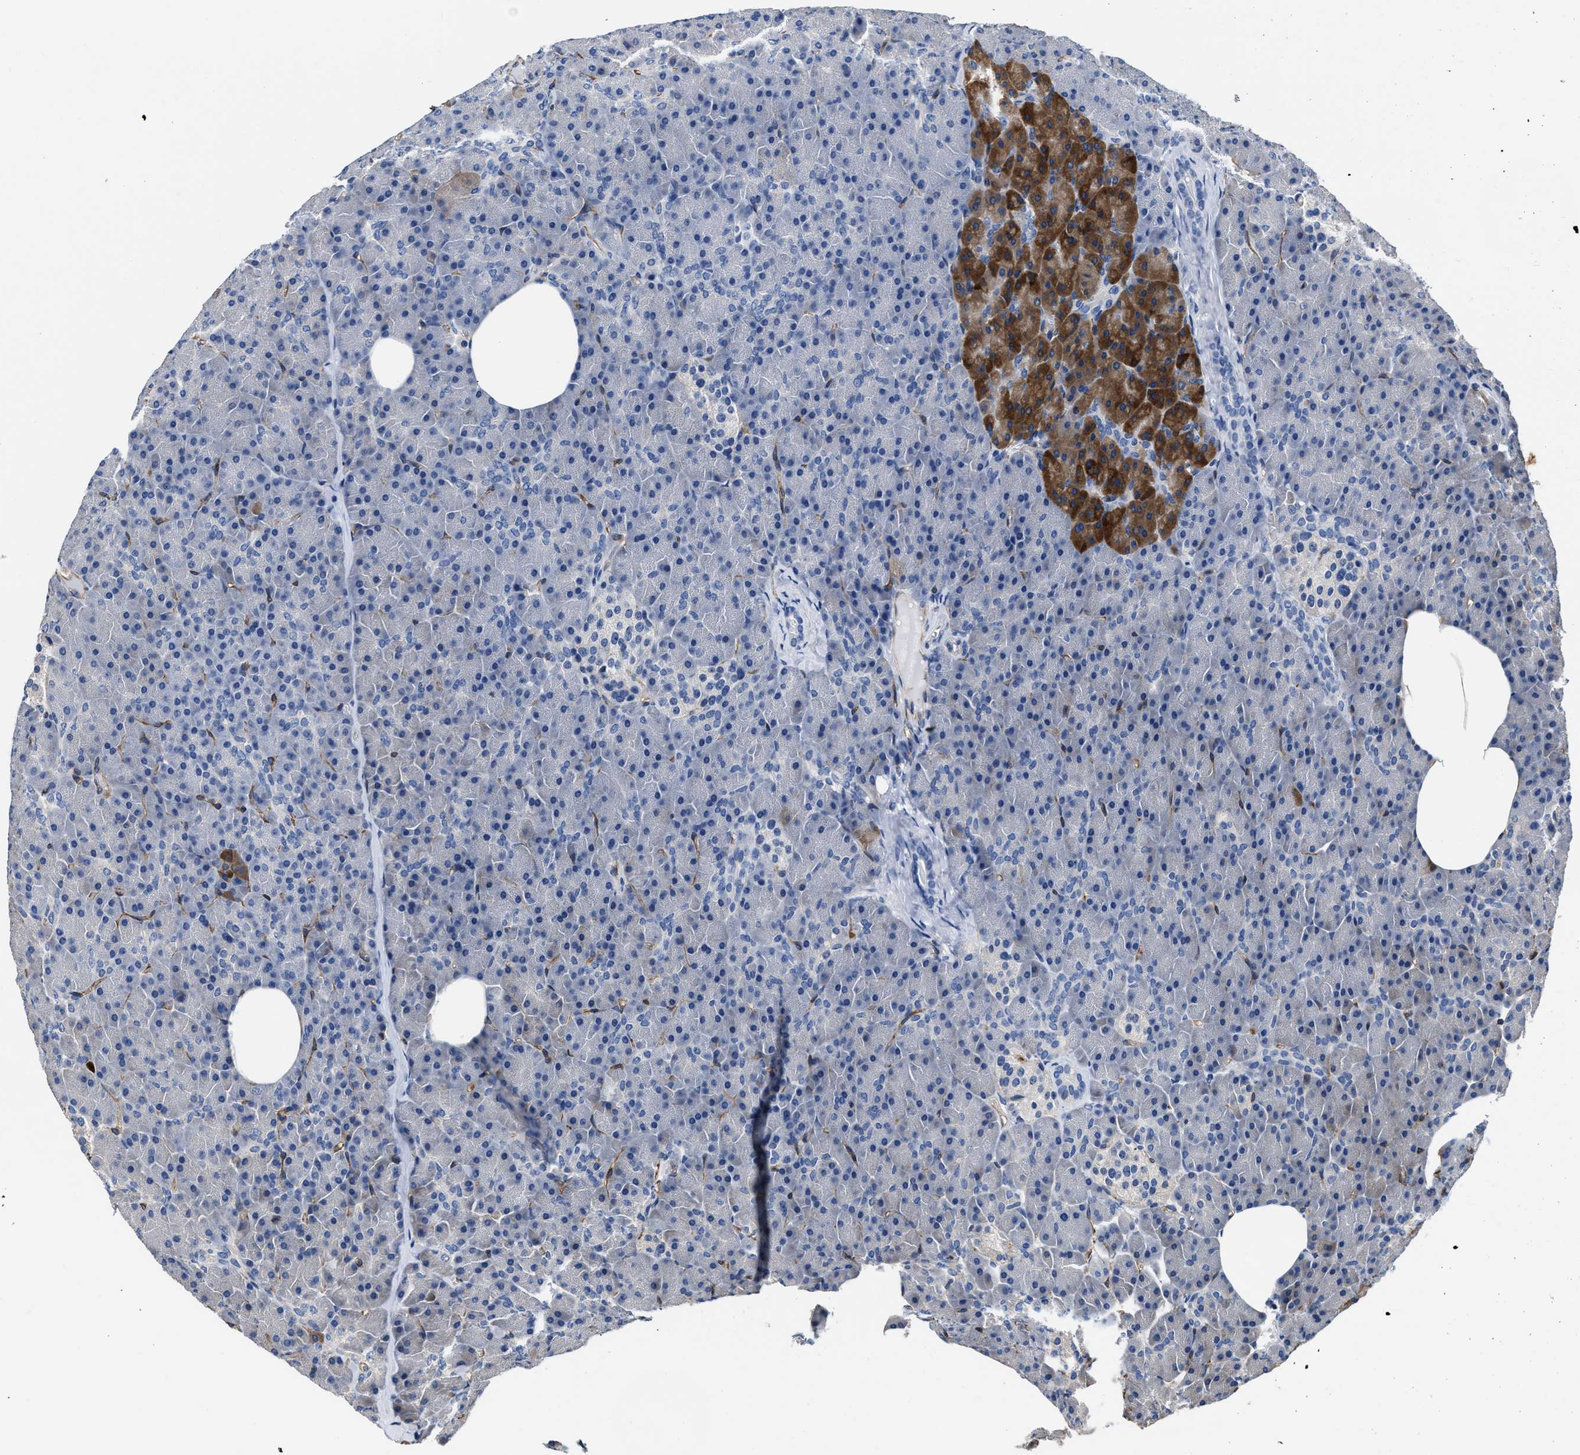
{"staining": {"intensity": "strong", "quantity": "<25%", "location": "cytoplasmic/membranous"}, "tissue": "pancreas", "cell_type": "Exocrine glandular cells", "image_type": "normal", "snomed": [{"axis": "morphology", "description": "Normal tissue, NOS"}, {"axis": "topography", "description": "Pancreas"}], "caption": "Immunohistochemistry image of normal pancreas: human pancreas stained using immunohistochemistry reveals medium levels of strong protein expression localized specifically in the cytoplasmic/membranous of exocrine glandular cells, appearing as a cytoplasmic/membranous brown color.", "gene": "C22orf42", "patient": {"sex": "female", "age": 35}}